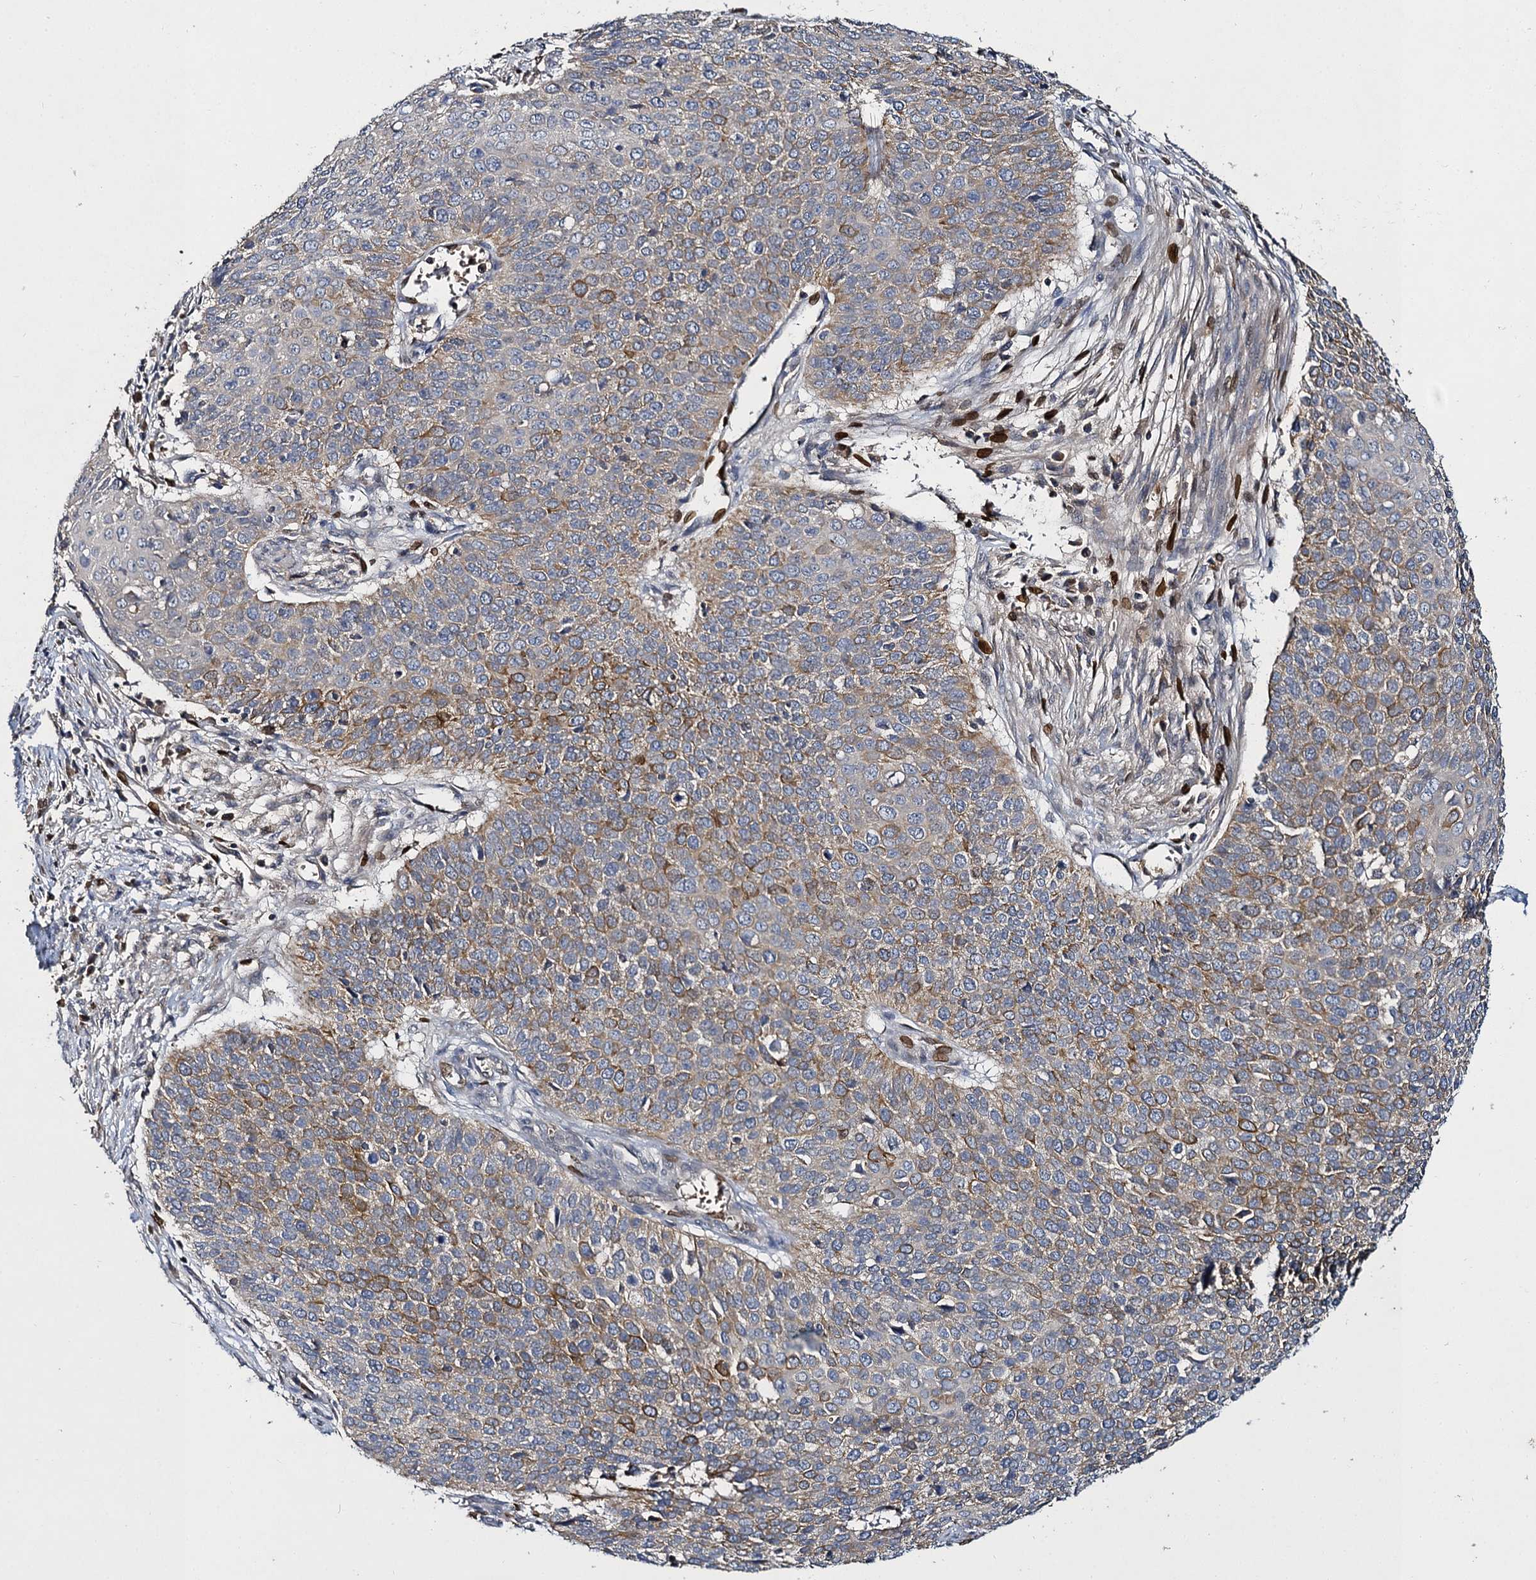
{"staining": {"intensity": "moderate", "quantity": "<25%", "location": "cytoplasmic/membranous"}, "tissue": "cervical cancer", "cell_type": "Tumor cells", "image_type": "cancer", "snomed": [{"axis": "morphology", "description": "Squamous cell carcinoma, NOS"}, {"axis": "topography", "description": "Cervix"}], "caption": "Immunohistochemistry of human squamous cell carcinoma (cervical) demonstrates low levels of moderate cytoplasmic/membranous expression in about <25% of tumor cells.", "gene": "SLC11A2", "patient": {"sex": "female", "age": 39}}